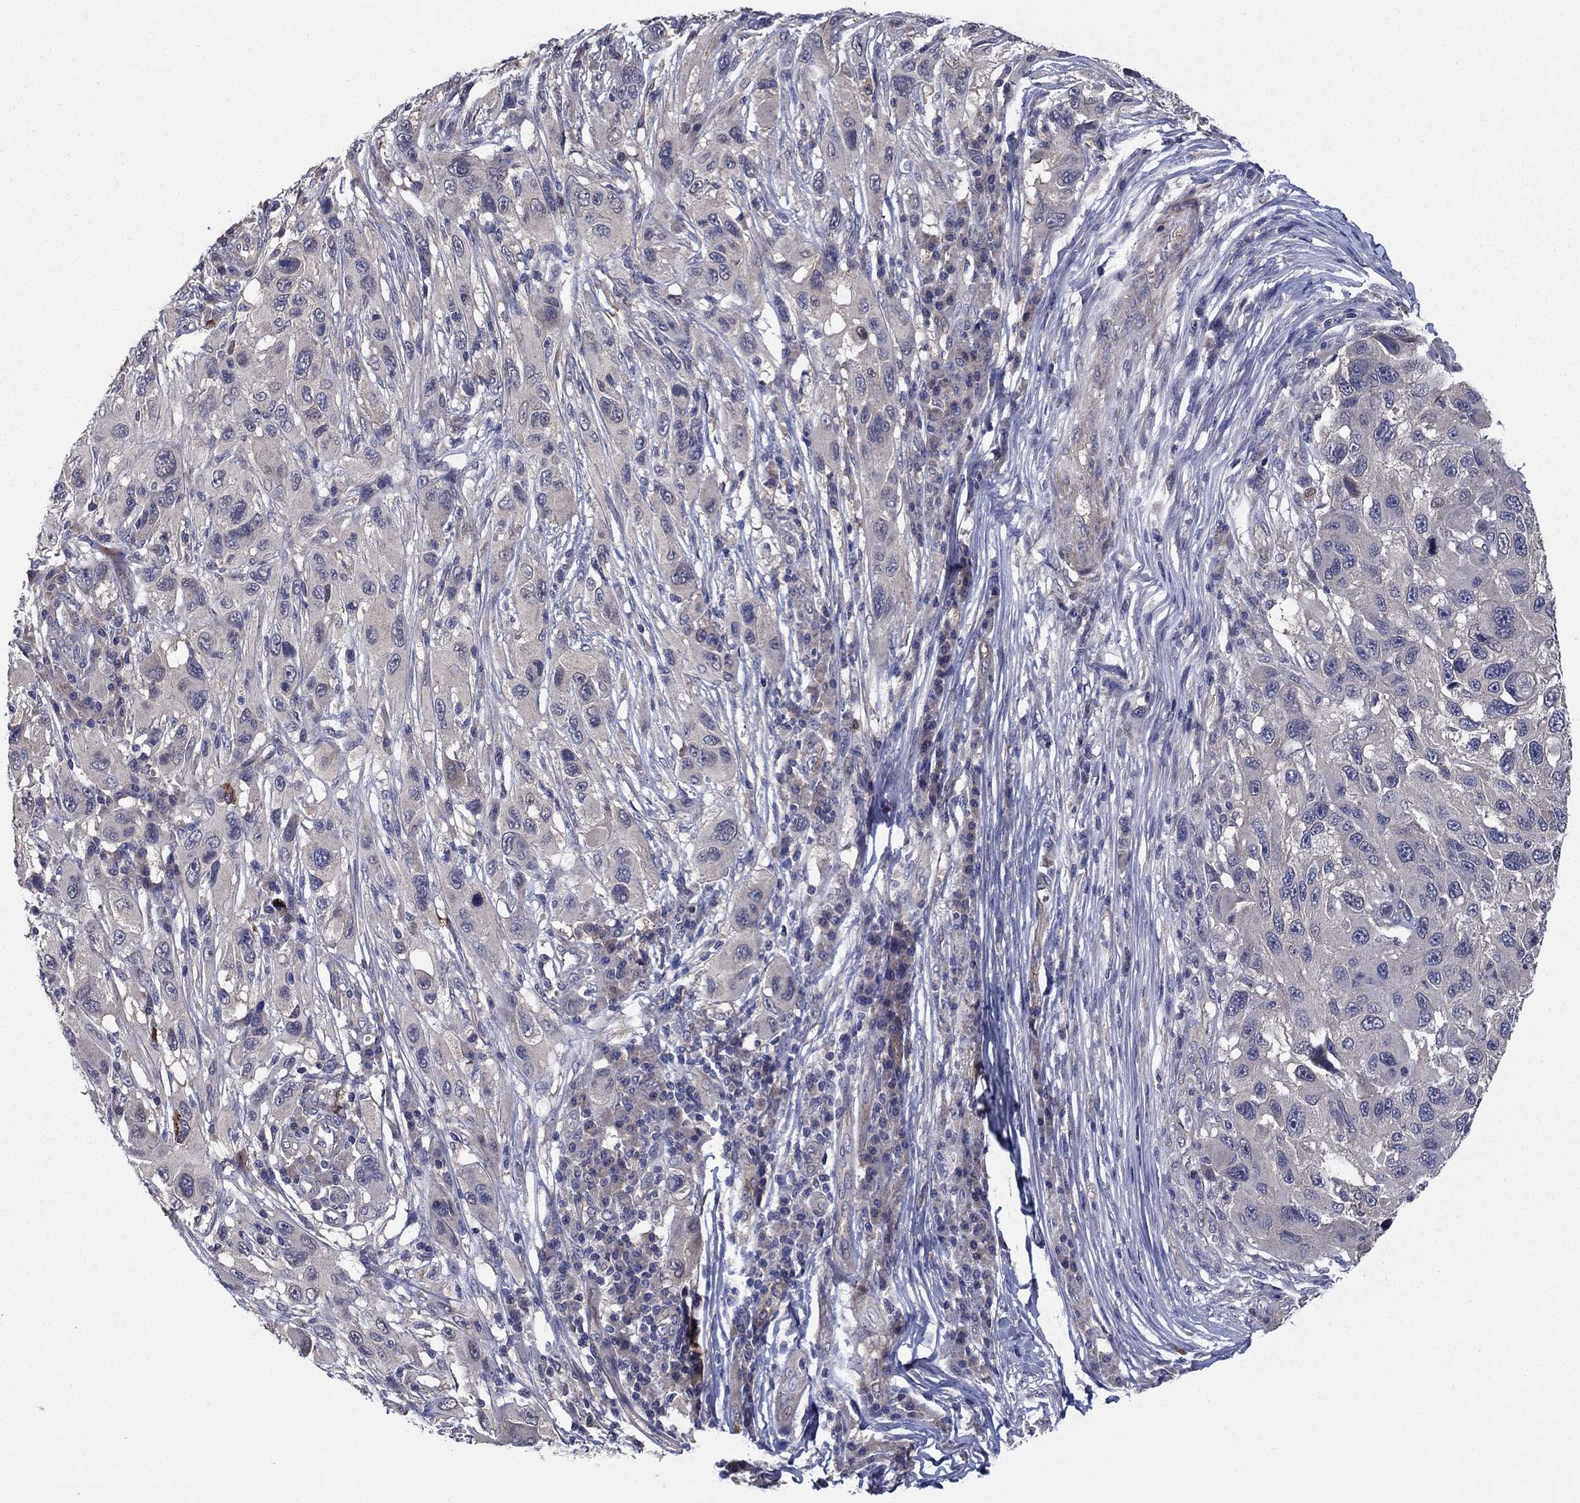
{"staining": {"intensity": "negative", "quantity": "none", "location": "none"}, "tissue": "melanoma", "cell_type": "Tumor cells", "image_type": "cancer", "snomed": [{"axis": "morphology", "description": "Malignant melanoma, NOS"}, {"axis": "topography", "description": "Skin"}], "caption": "IHC histopathology image of melanoma stained for a protein (brown), which exhibits no staining in tumor cells. (Brightfield microscopy of DAB immunohistochemistry at high magnification).", "gene": "MSRB1", "patient": {"sex": "male", "age": 53}}